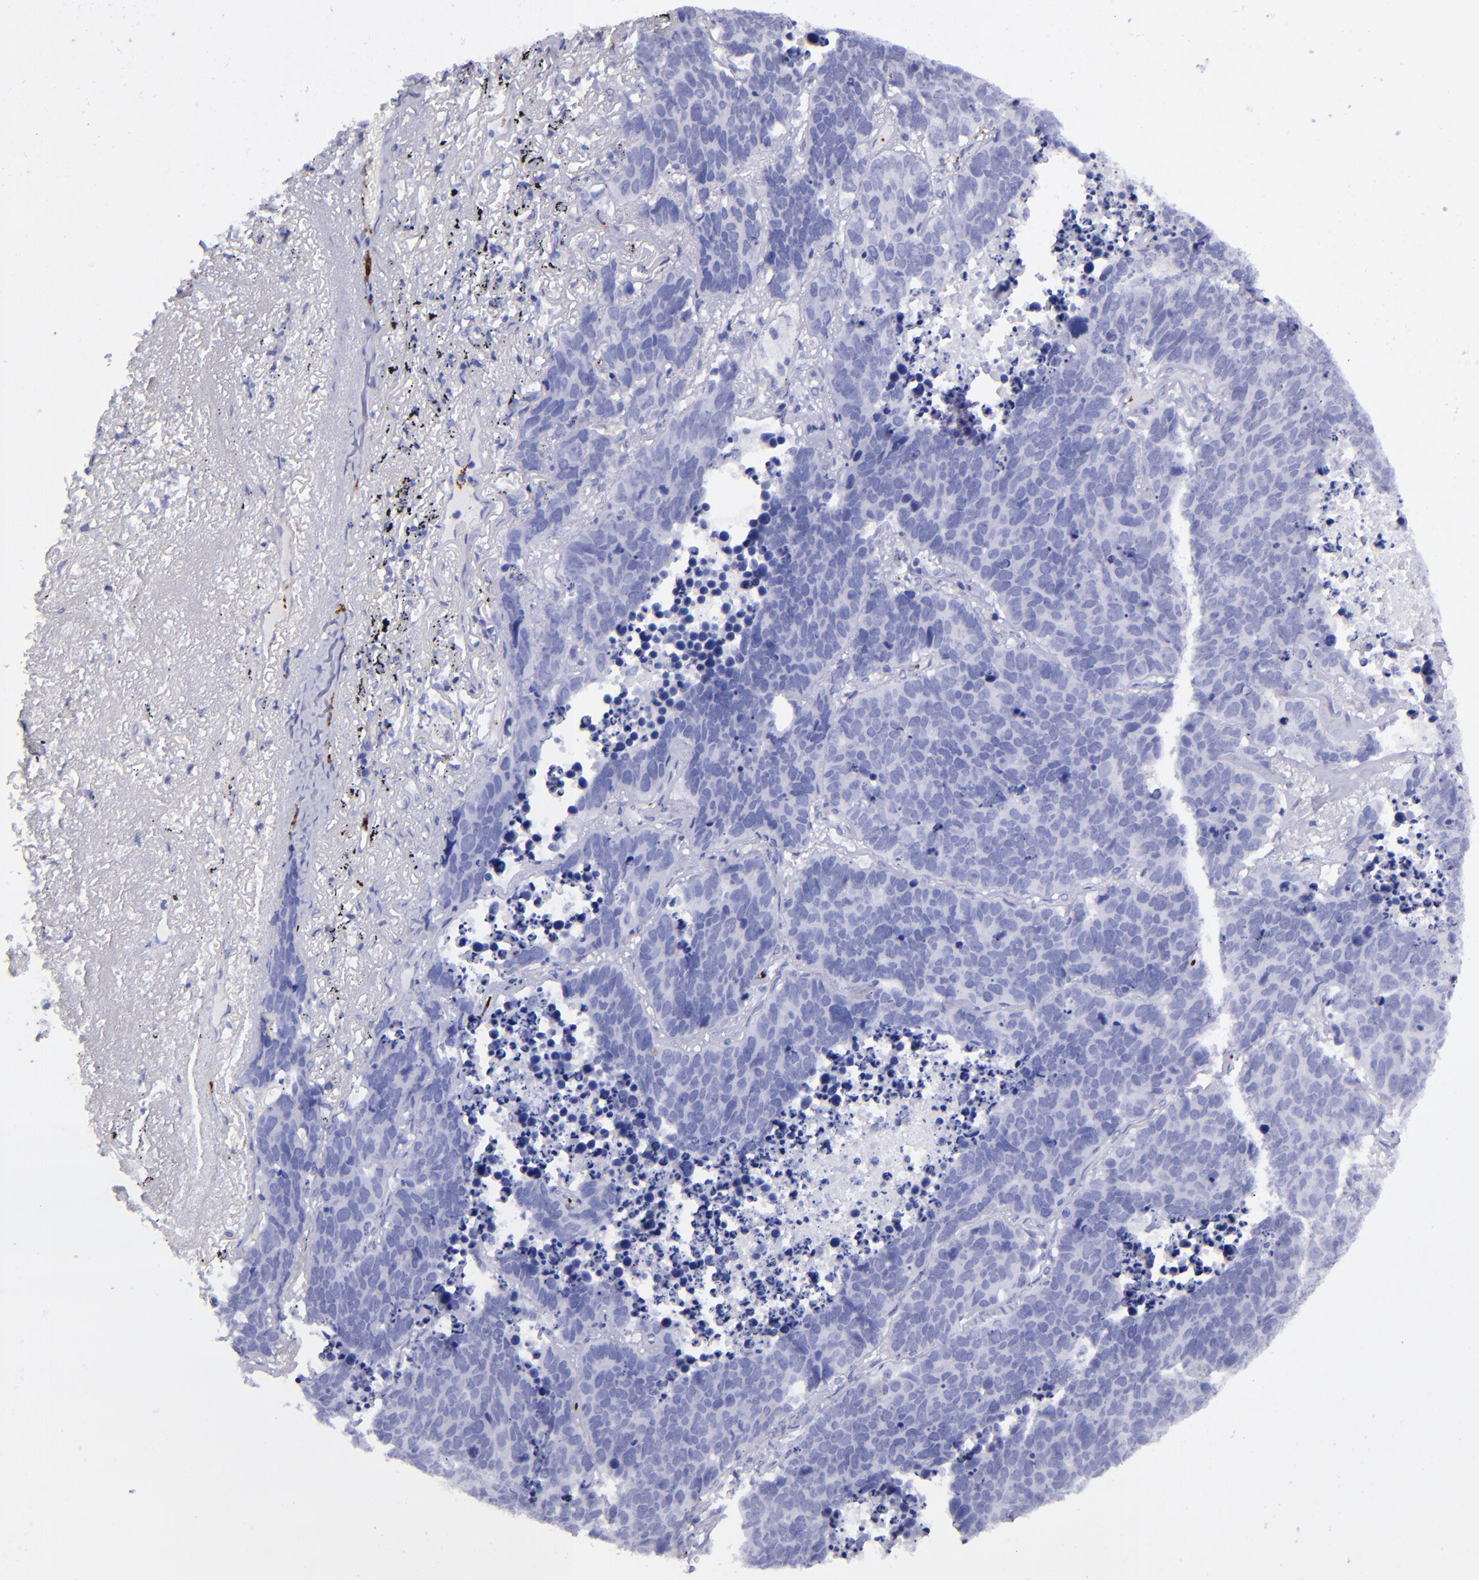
{"staining": {"intensity": "negative", "quantity": "none", "location": "none"}, "tissue": "lung cancer", "cell_type": "Tumor cells", "image_type": "cancer", "snomed": [{"axis": "morphology", "description": "Carcinoid, malignant, NOS"}, {"axis": "topography", "description": "Lung"}], "caption": "An immunohistochemistry (IHC) photomicrograph of carcinoid (malignant) (lung) is shown. There is no staining in tumor cells of carcinoid (malignant) (lung).", "gene": "EFCAB13", "patient": {"sex": "male", "age": 60}}